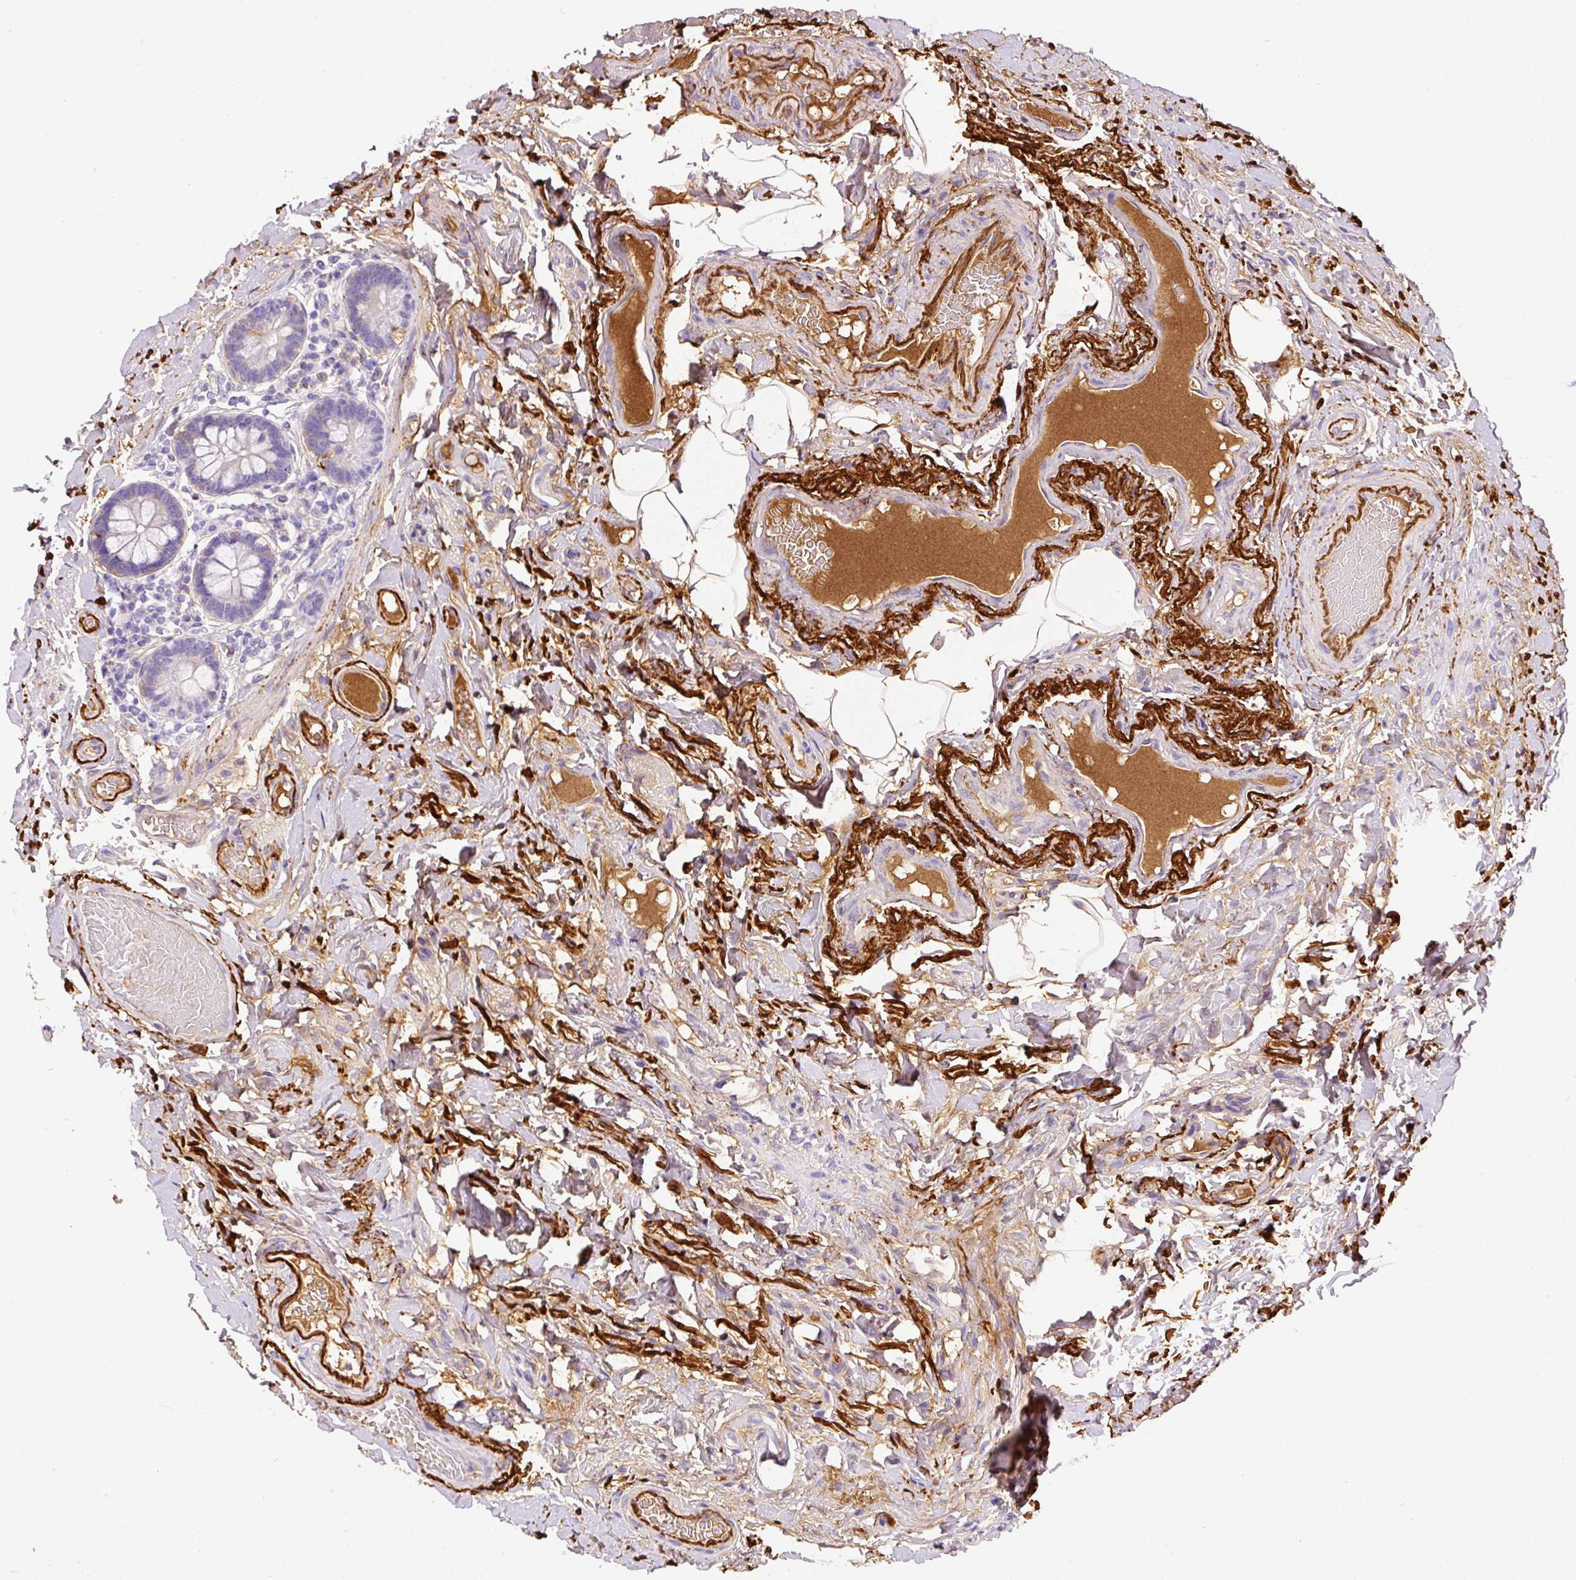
{"staining": {"intensity": "negative", "quantity": "none", "location": "none"}, "tissue": "small intestine", "cell_type": "Glandular cells", "image_type": "normal", "snomed": [{"axis": "morphology", "description": "Normal tissue, NOS"}, {"axis": "topography", "description": "Small intestine"}], "caption": "There is no significant positivity in glandular cells of small intestine. (Immunohistochemistry, brightfield microscopy, high magnification).", "gene": "APCS", "patient": {"sex": "female", "age": 64}}